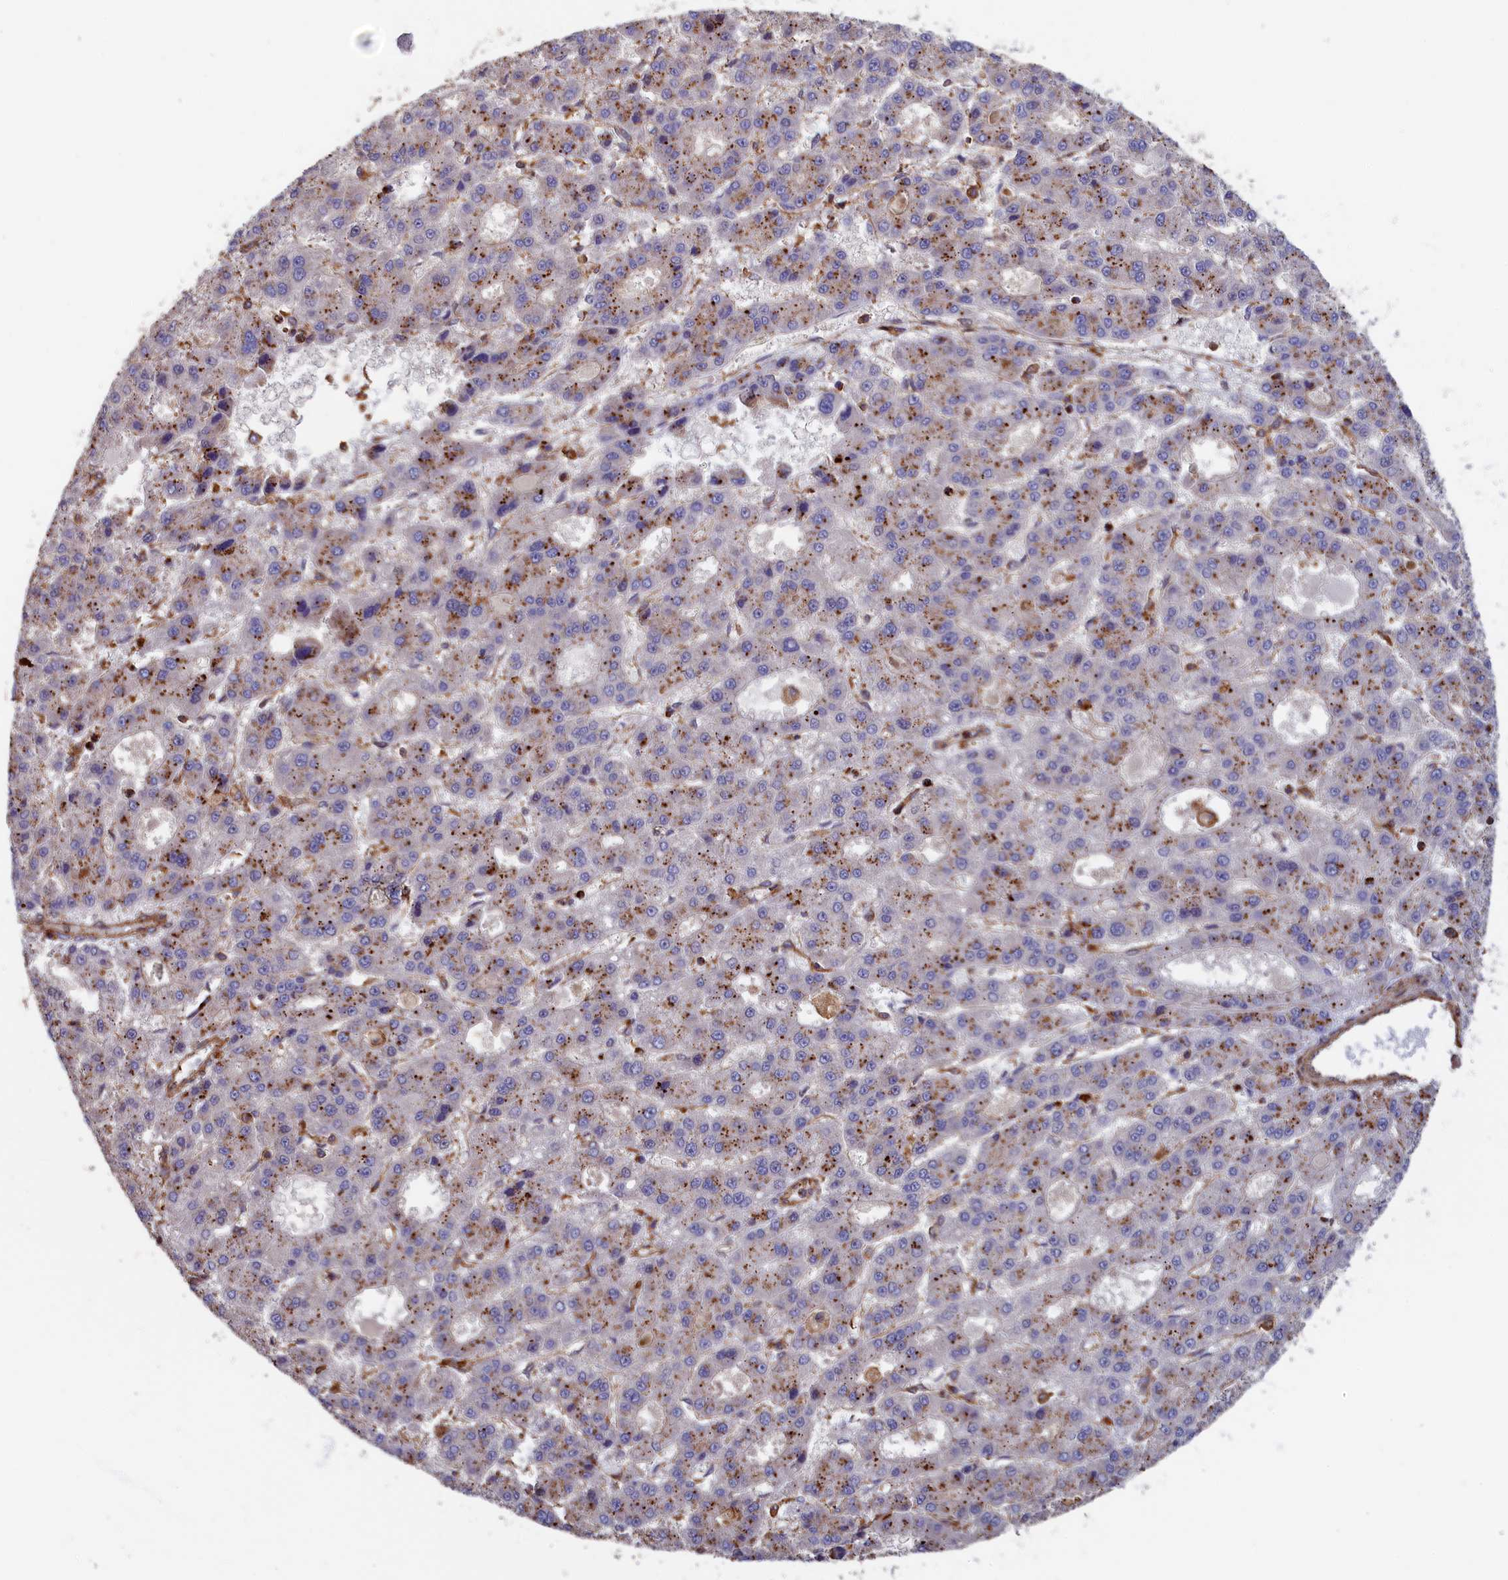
{"staining": {"intensity": "moderate", "quantity": "25%-75%", "location": "cytoplasmic/membranous"}, "tissue": "liver cancer", "cell_type": "Tumor cells", "image_type": "cancer", "snomed": [{"axis": "morphology", "description": "Carcinoma, Hepatocellular, NOS"}, {"axis": "topography", "description": "Liver"}], "caption": "A histopathology image showing moderate cytoplasmic/membranous staining in about 25%-75% of tumor cells in liver hepatocellular carcinoma, as visualized by brown immunohistochemical staining.", "gene": "ANKRD27", "patient": {"sex": "male", "age": 70}}